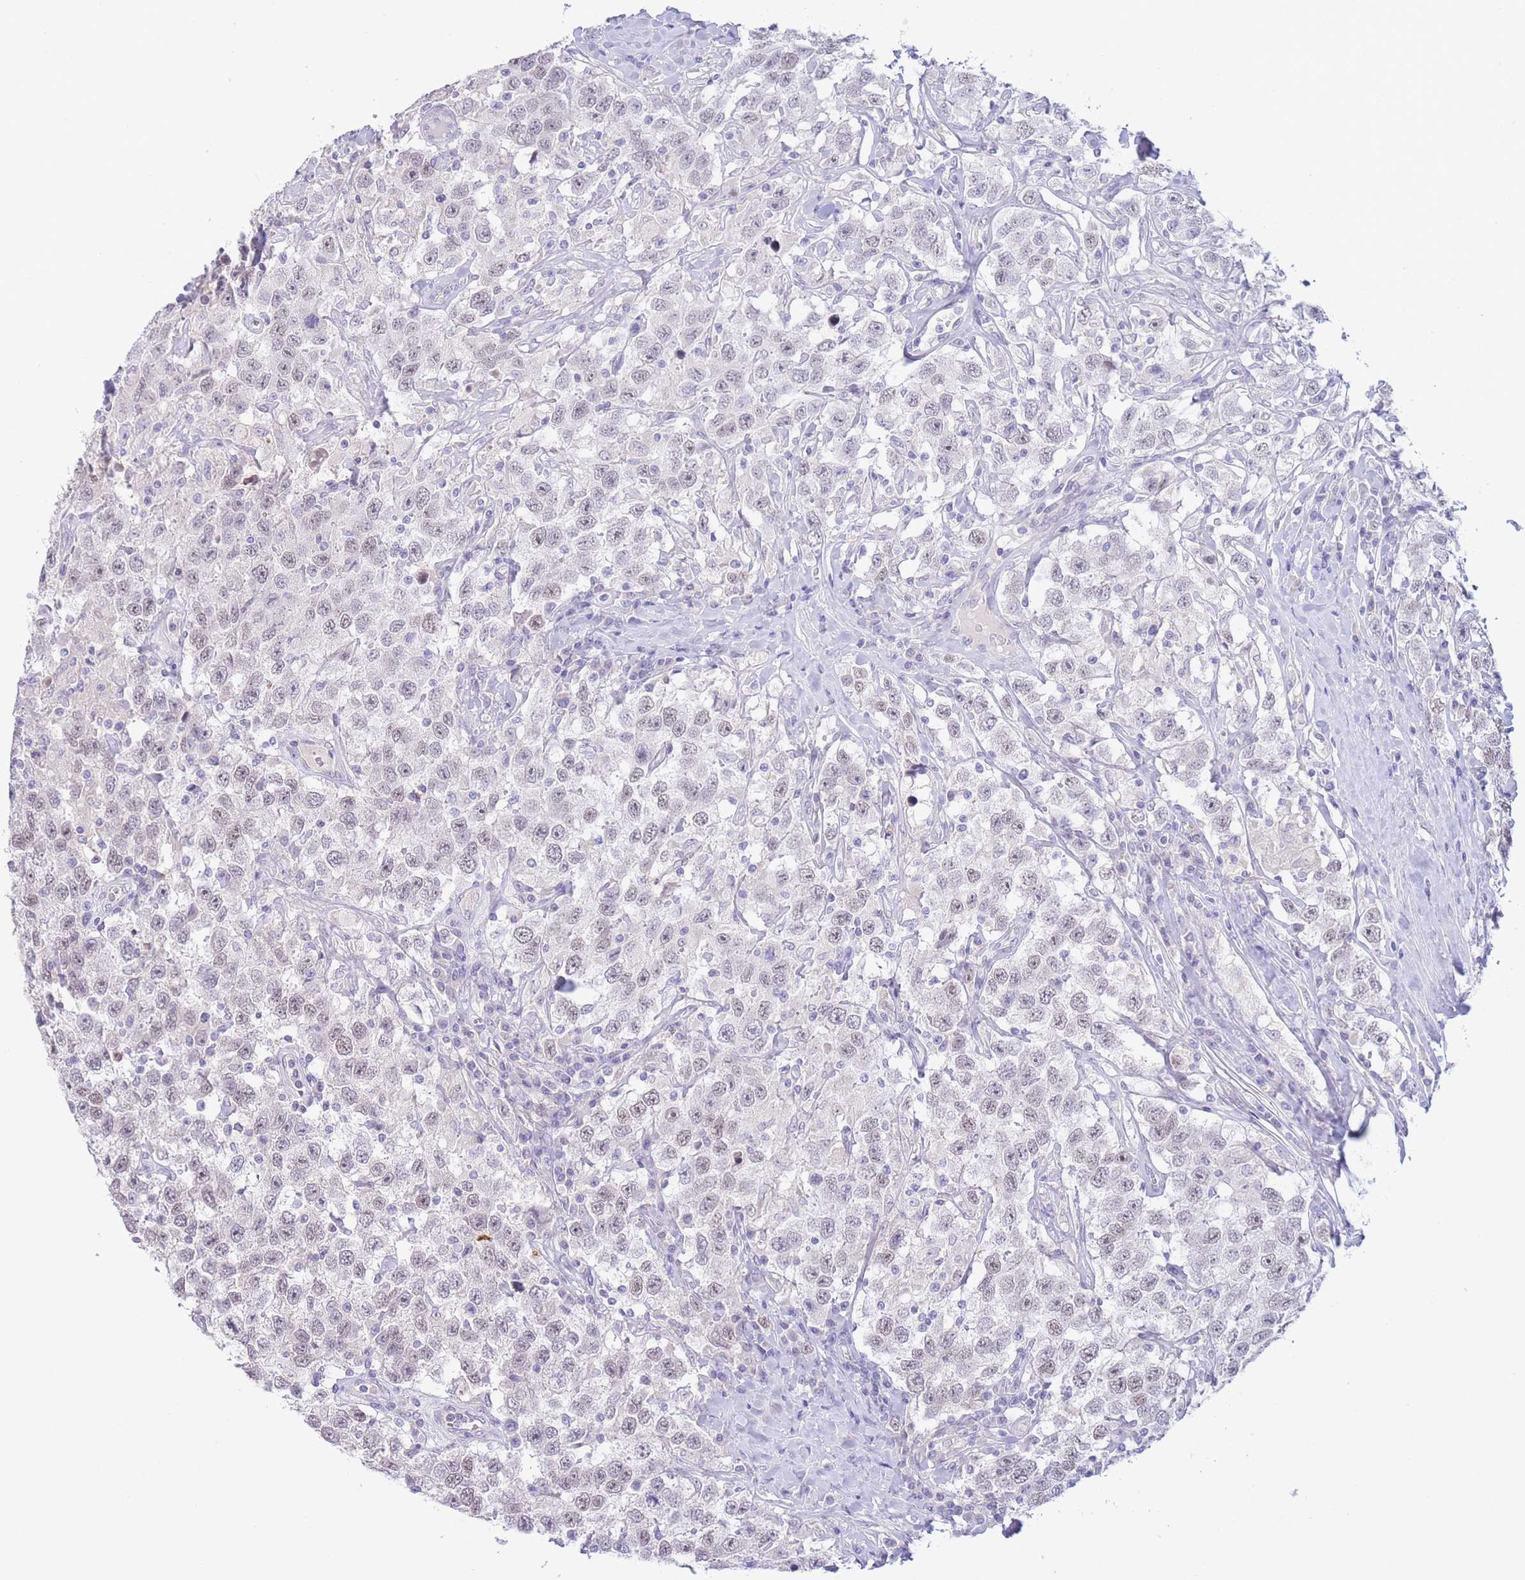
{"staining": {"intensity": "weak", "quantity": "<25%", "location": "nuclear"}, "tissue": "testis cancer", "cell_type": "Tumor cells", "image_type": "cancer", "snomed": [{"axis": "morphology", "description": "Seminoma, NOS"}, {"axis": "topography", "description": "Testis"}], "caption": "This histopathology image is of testis seminoma stained with immunohistochemistry (IHC) to label a protein in brown with the nuclei are counter-stained blue. There is no staining in tumor cells.", "gene": "LCLAT1", "patient": {"sex": "male", "age": 41}}